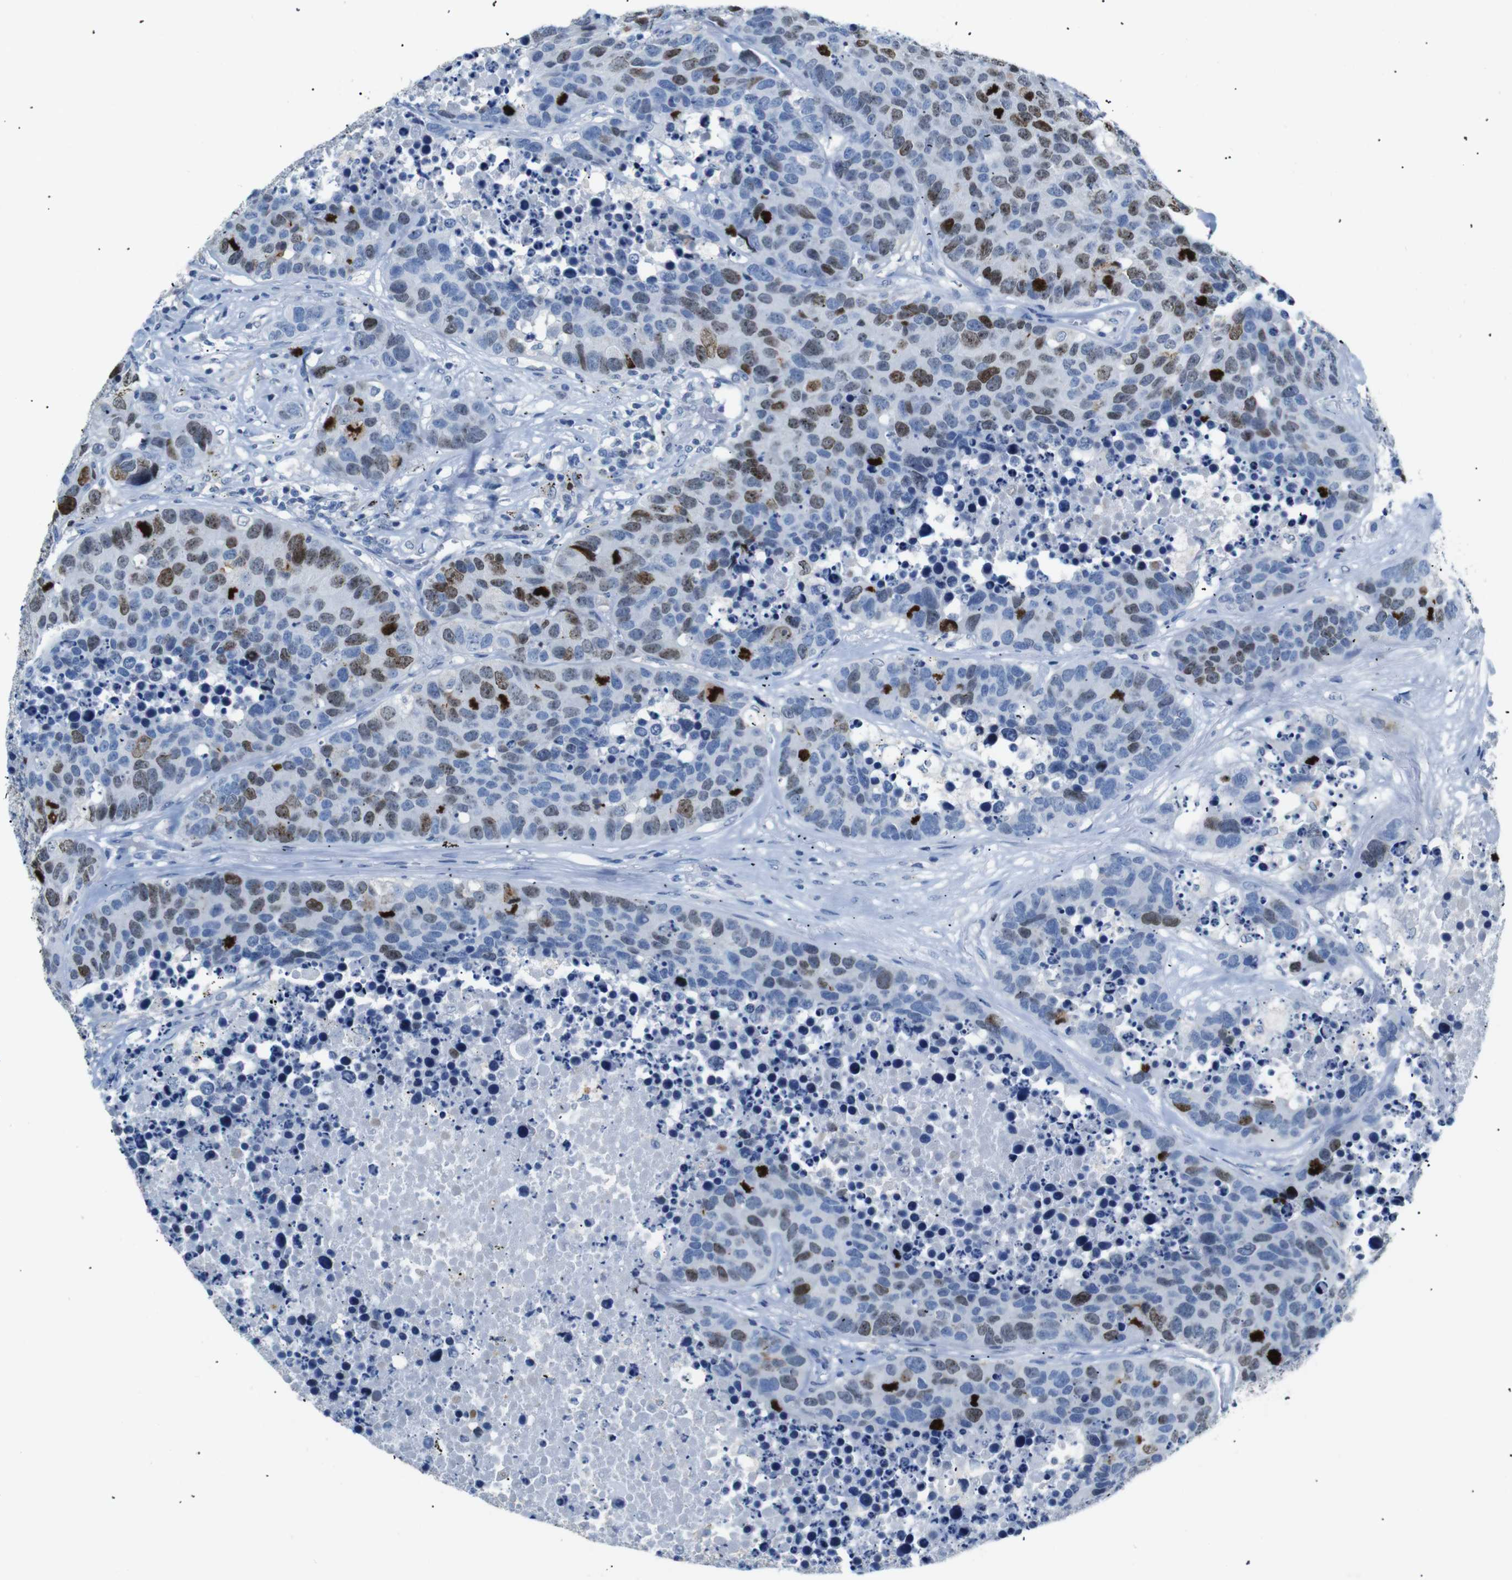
{"staining": {"intensity": "moderate", "quantity": "25%-75%", "location": "nuclear"}, "tissue": "carcinoid", "cell_type": "Tumor cells", "image_type": "cancer", "snomed": [{"axis": "morphology", "description": "Carcinoid, malignant, NOS"}, {"axis": "topography", "description": "Lung"}], "caption": "Protein expression analysis of malignant carcinoid exhibits moderate nuclear expression in approximately 25%-75% of tumor cells.", "gene": "INCENP", "patient": {"sex": "male", "age": 60}}